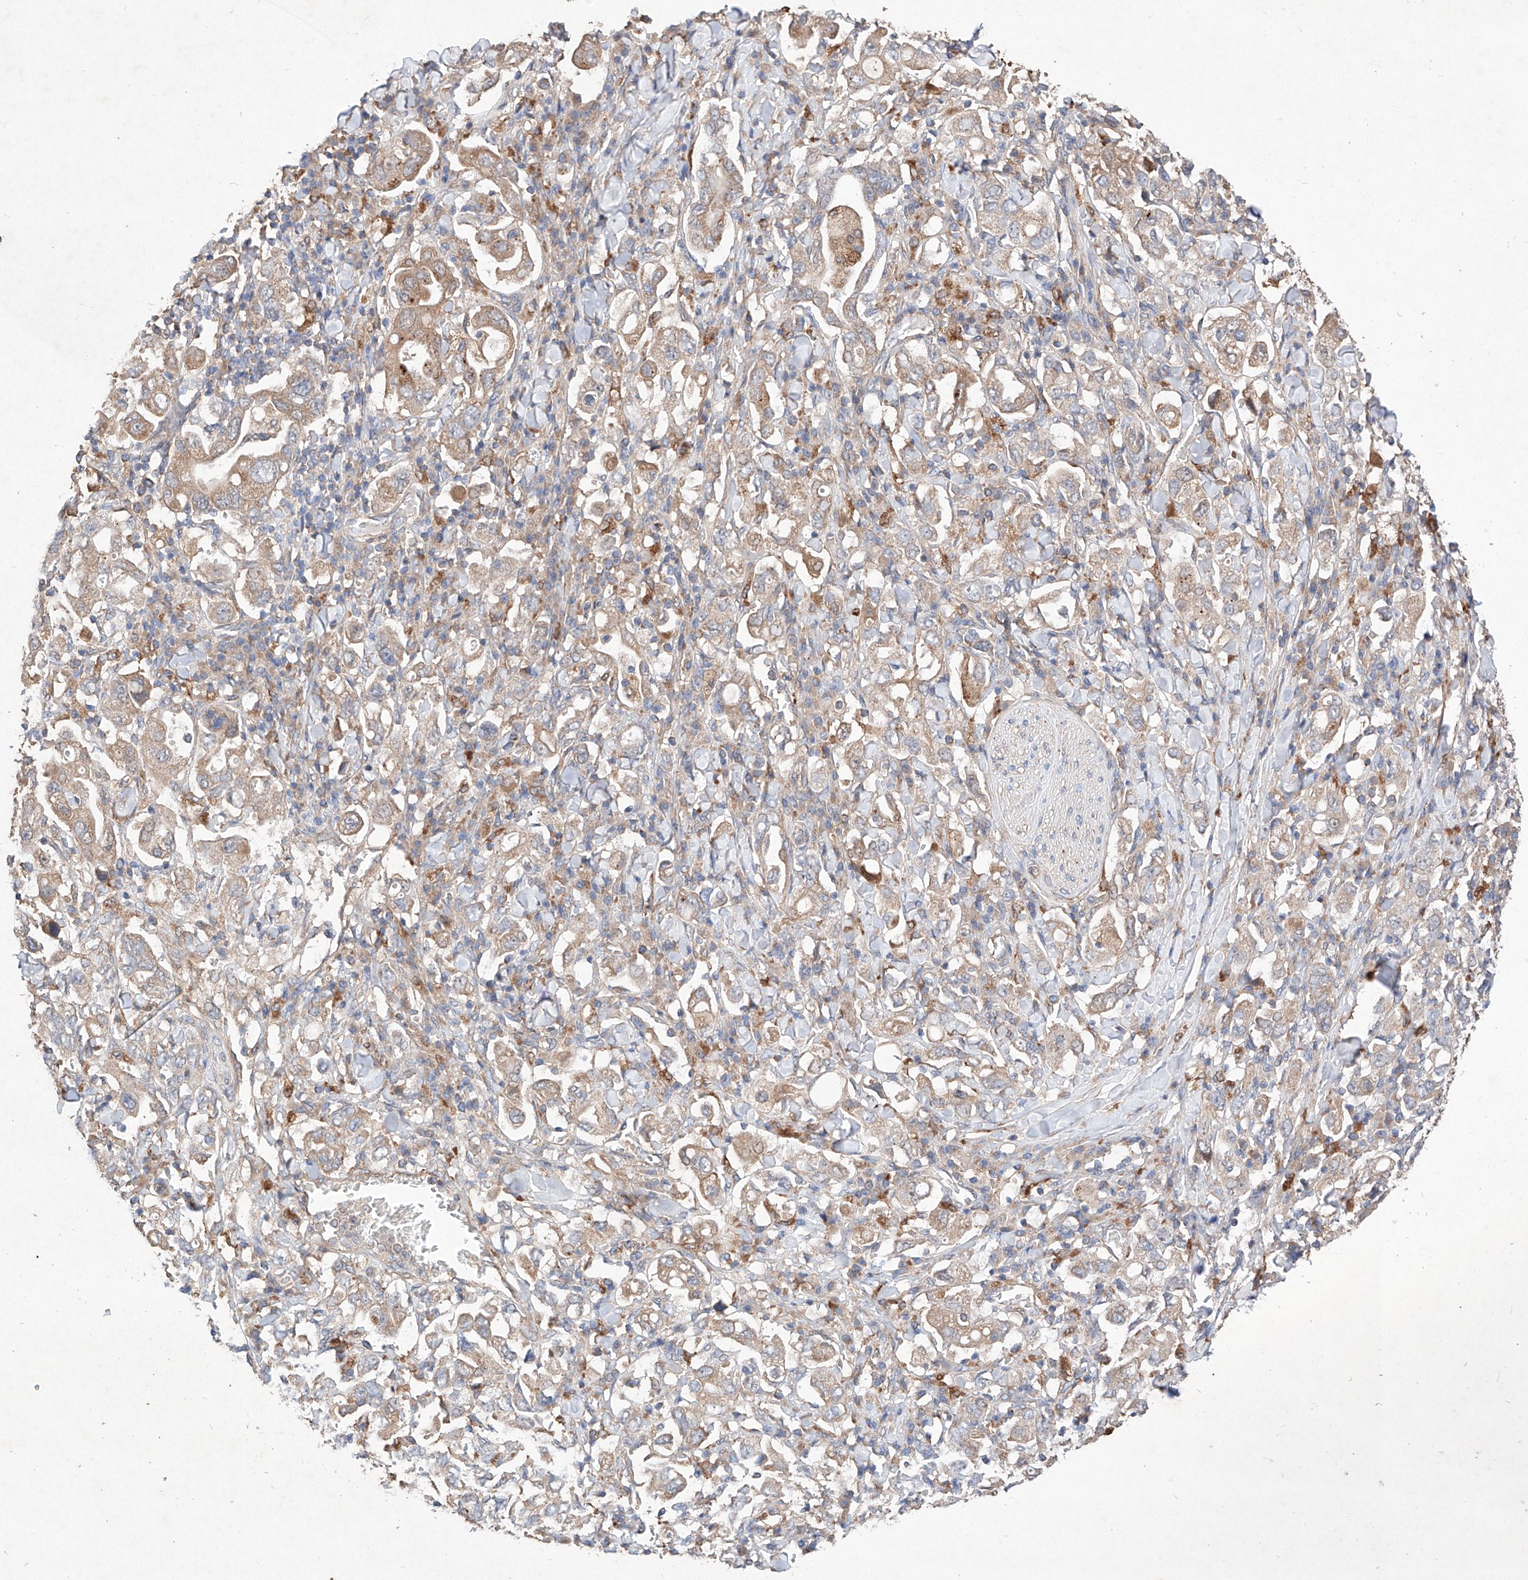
{"staining": {"intensity": "weak", "quantity": ">75%", "location": "cytoplasmic/membranous"}, "tissue": "stomach cancer", "cell_type": "Tumor cells", "image_type": "cancer", "snomed": [{"axis": "morphology", "description": "Adenocarcinoma, NOS"}, {"axis": "topography", "description": "Stomach, upper"}], "caption": "Protein staining by IHC exhibits weak cytoplasmic/membranous positivity in about >75% of tumor cells in stomach adenocarcinoma.", "gene": "C6orf62", "patient": {"sex": "male", "age": 62}}